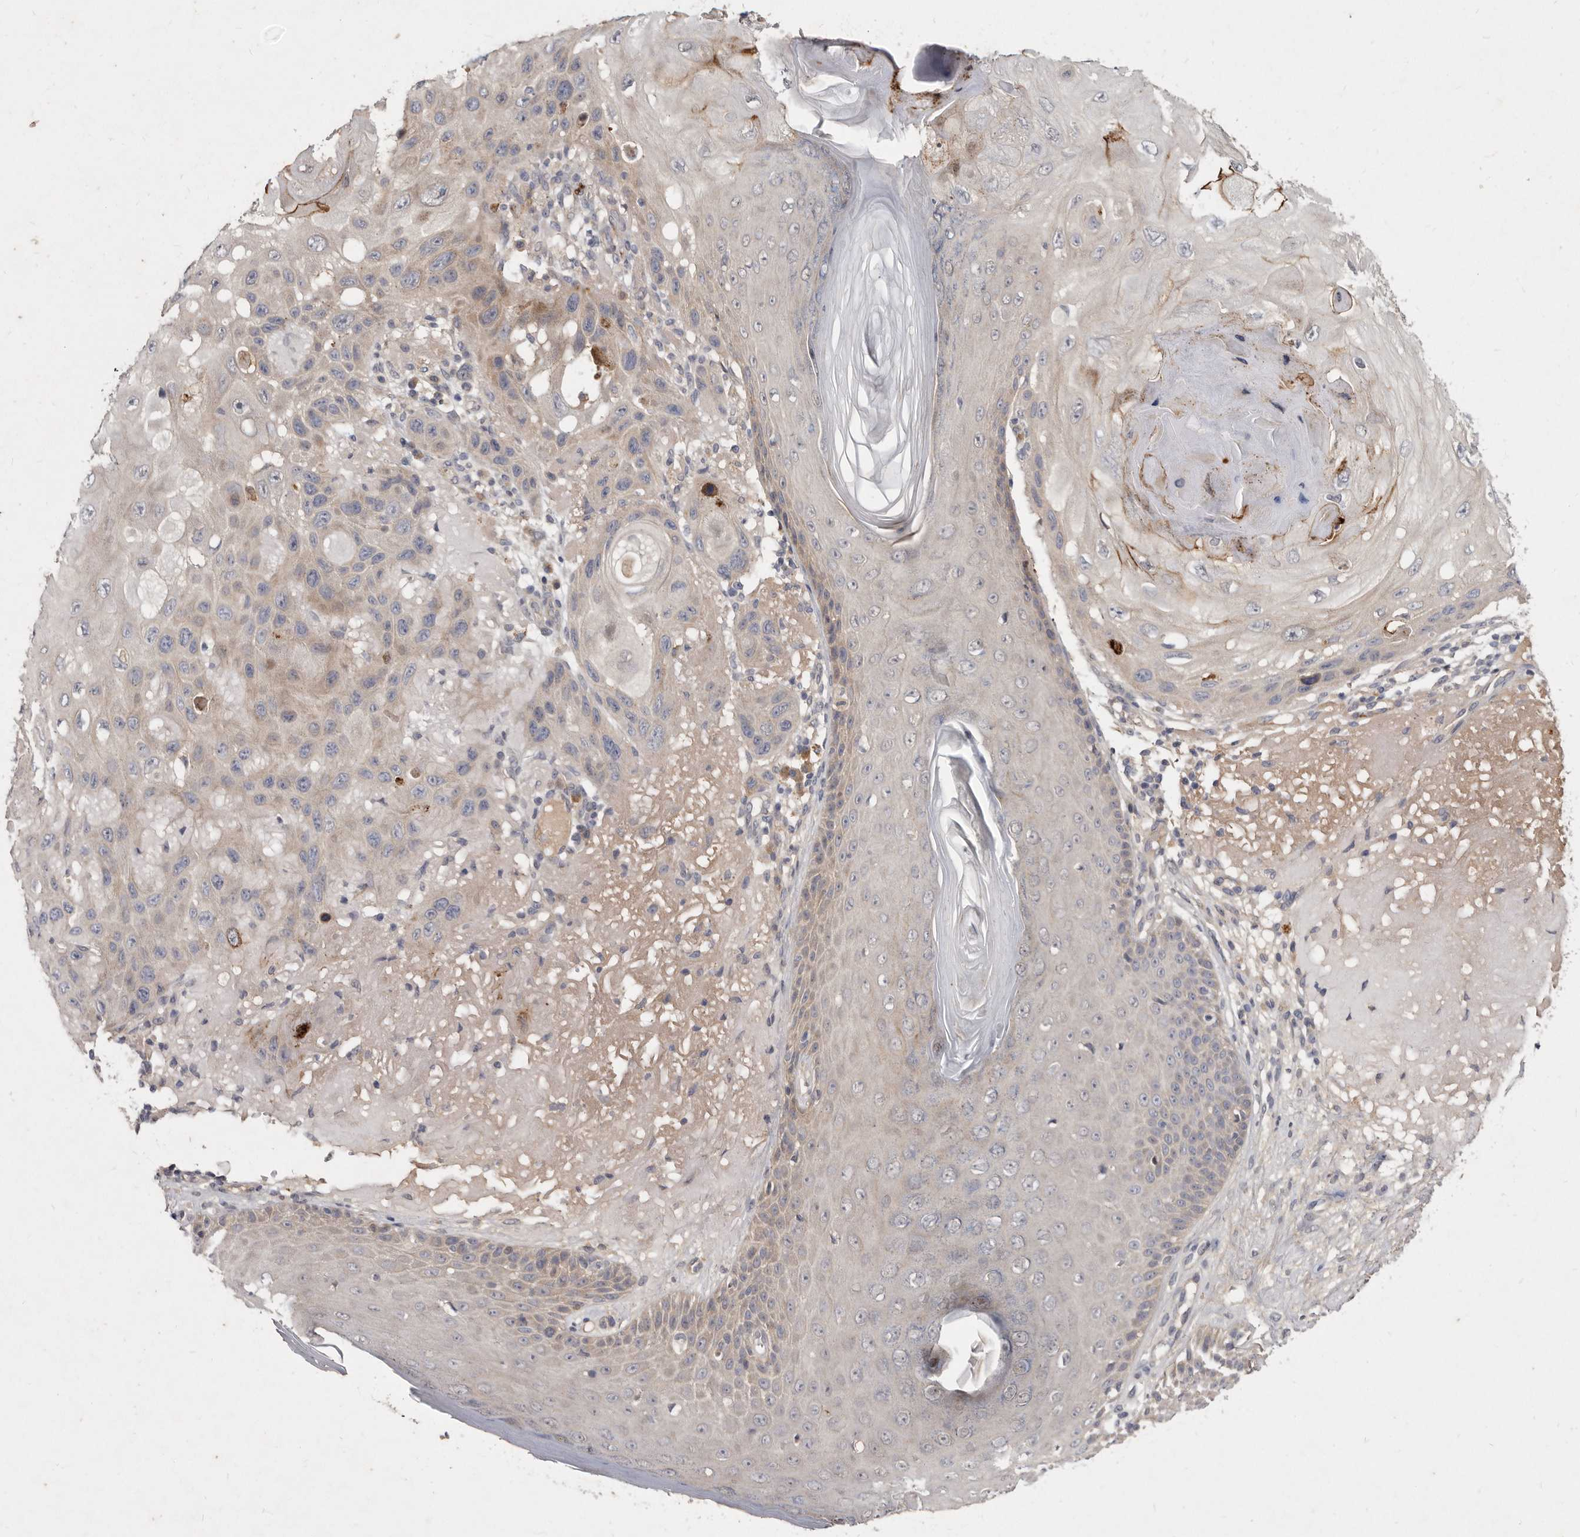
{"staining": {"intensity": "weak", "quantity": "<25%", "location": "cytoplasmic/membranous"}, "tissue": "skin cancer", "cell_type": "Tumor cells", "image_type": "cancer", "snomed": [{"axis": "morphology", "description": "Normal tissue, NOS"}, {"axis": "morphology", "description": "Squamous cell carcinoma, NOS"}, {"axis": "topography", "description": "Skin"}], "caption": "A high-resolution image shows IHC staining of skin cancer, which reveals no significant expression in tumor cells. Nuclei are stained in blue.", "gene": "SLC22A1", "patient": {"sex": "female", "age": 96}}